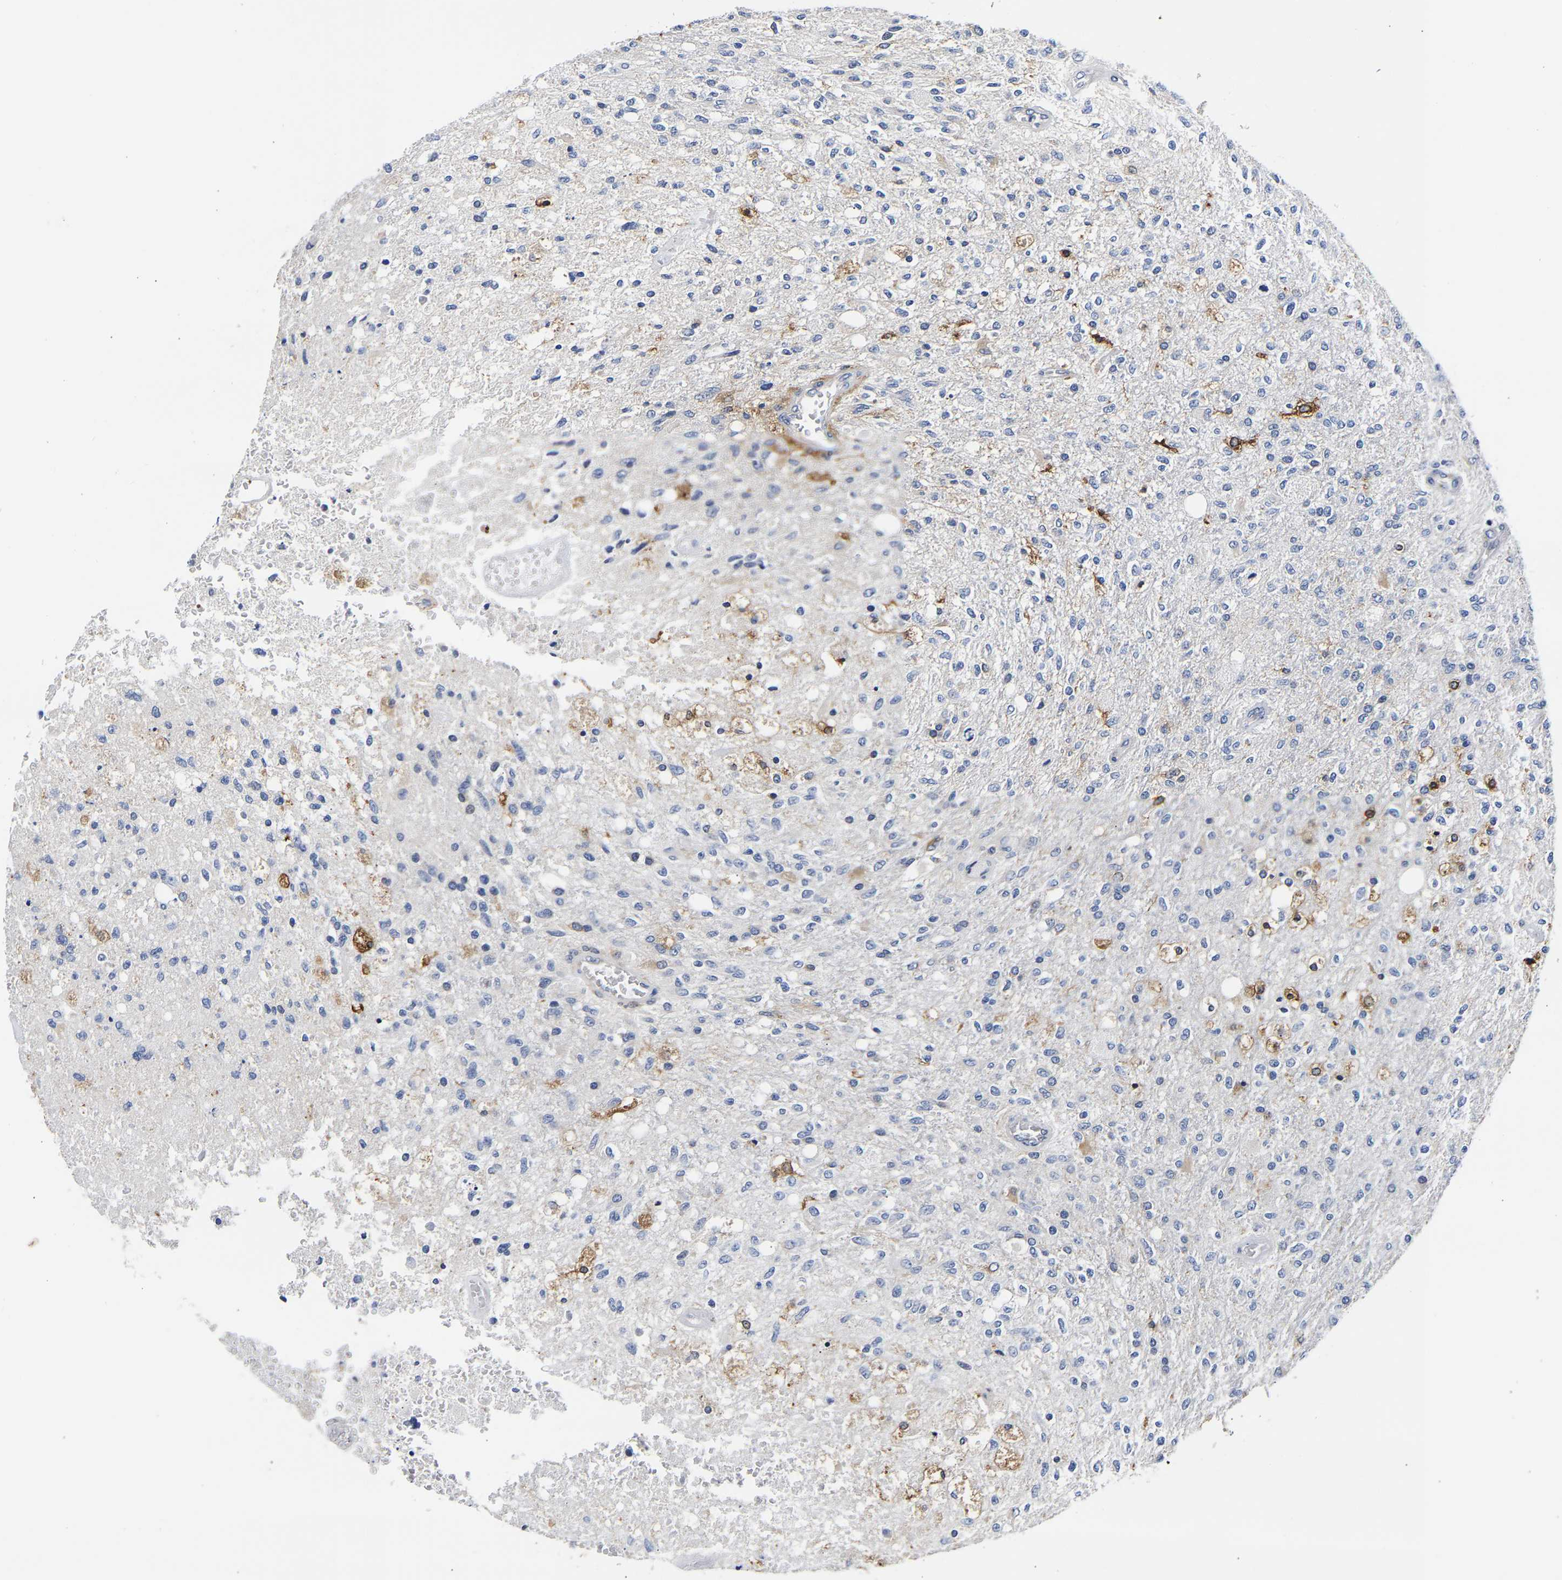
{"staining": {"intensity": "negative", "quantity": "none", "location": "none"}, "tissue": "glioma", "cell_type": "Tumor cells", "image_type": "cancer", "snomed": [{"axis": "morphology", "description": "Normal tissue, NOS"}, {"axis": "morphology", "description": "Glioma, malignant, High grade"}, {"axis": "topography", "description": "Cerebral cortex"}], "caption": "Glioma was stained to show a protein in brown. There is no significant staining in tumor cells.", "gene": "CCDC6", "patient": {"sex": "male", "age": 77}}